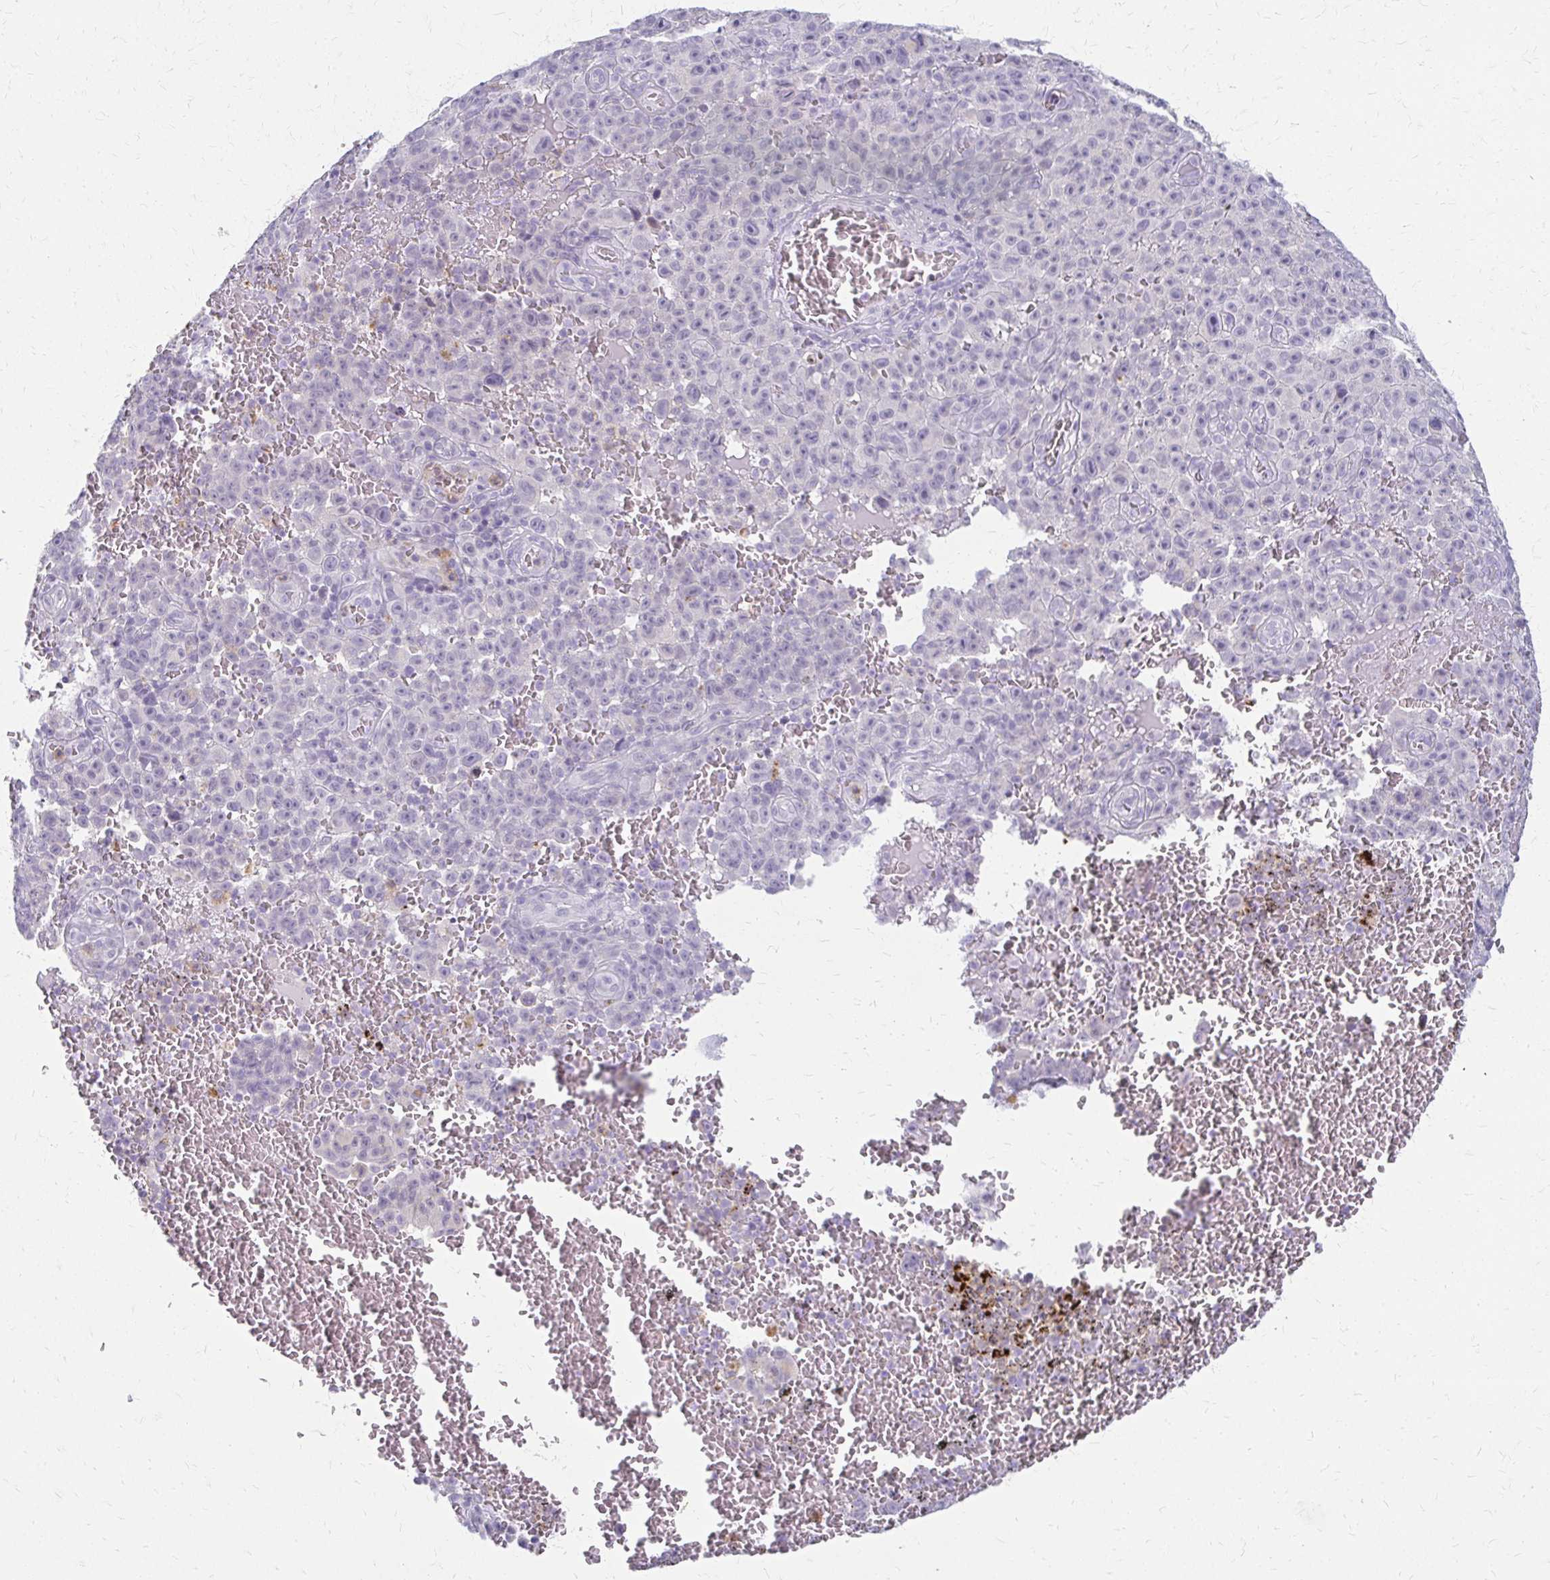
{"staining": {"intensity": "negative", "quantity": "none", "location": "none"}, "tissue": "melanoma", "cell_type": "Tumor cells", "image_type": "cancer", "snomed": [{"axis": "morphology", "description": "Malignant melanoma, NOS"}, {"axis": "topography", "description": "Skin"}], "caption": "DAB immunohistochemical staining of malignant melanoma reveals no significant expression in tumor cells.", "gene": "ACP5", "patient": {"sex": "female", "age": 82}}